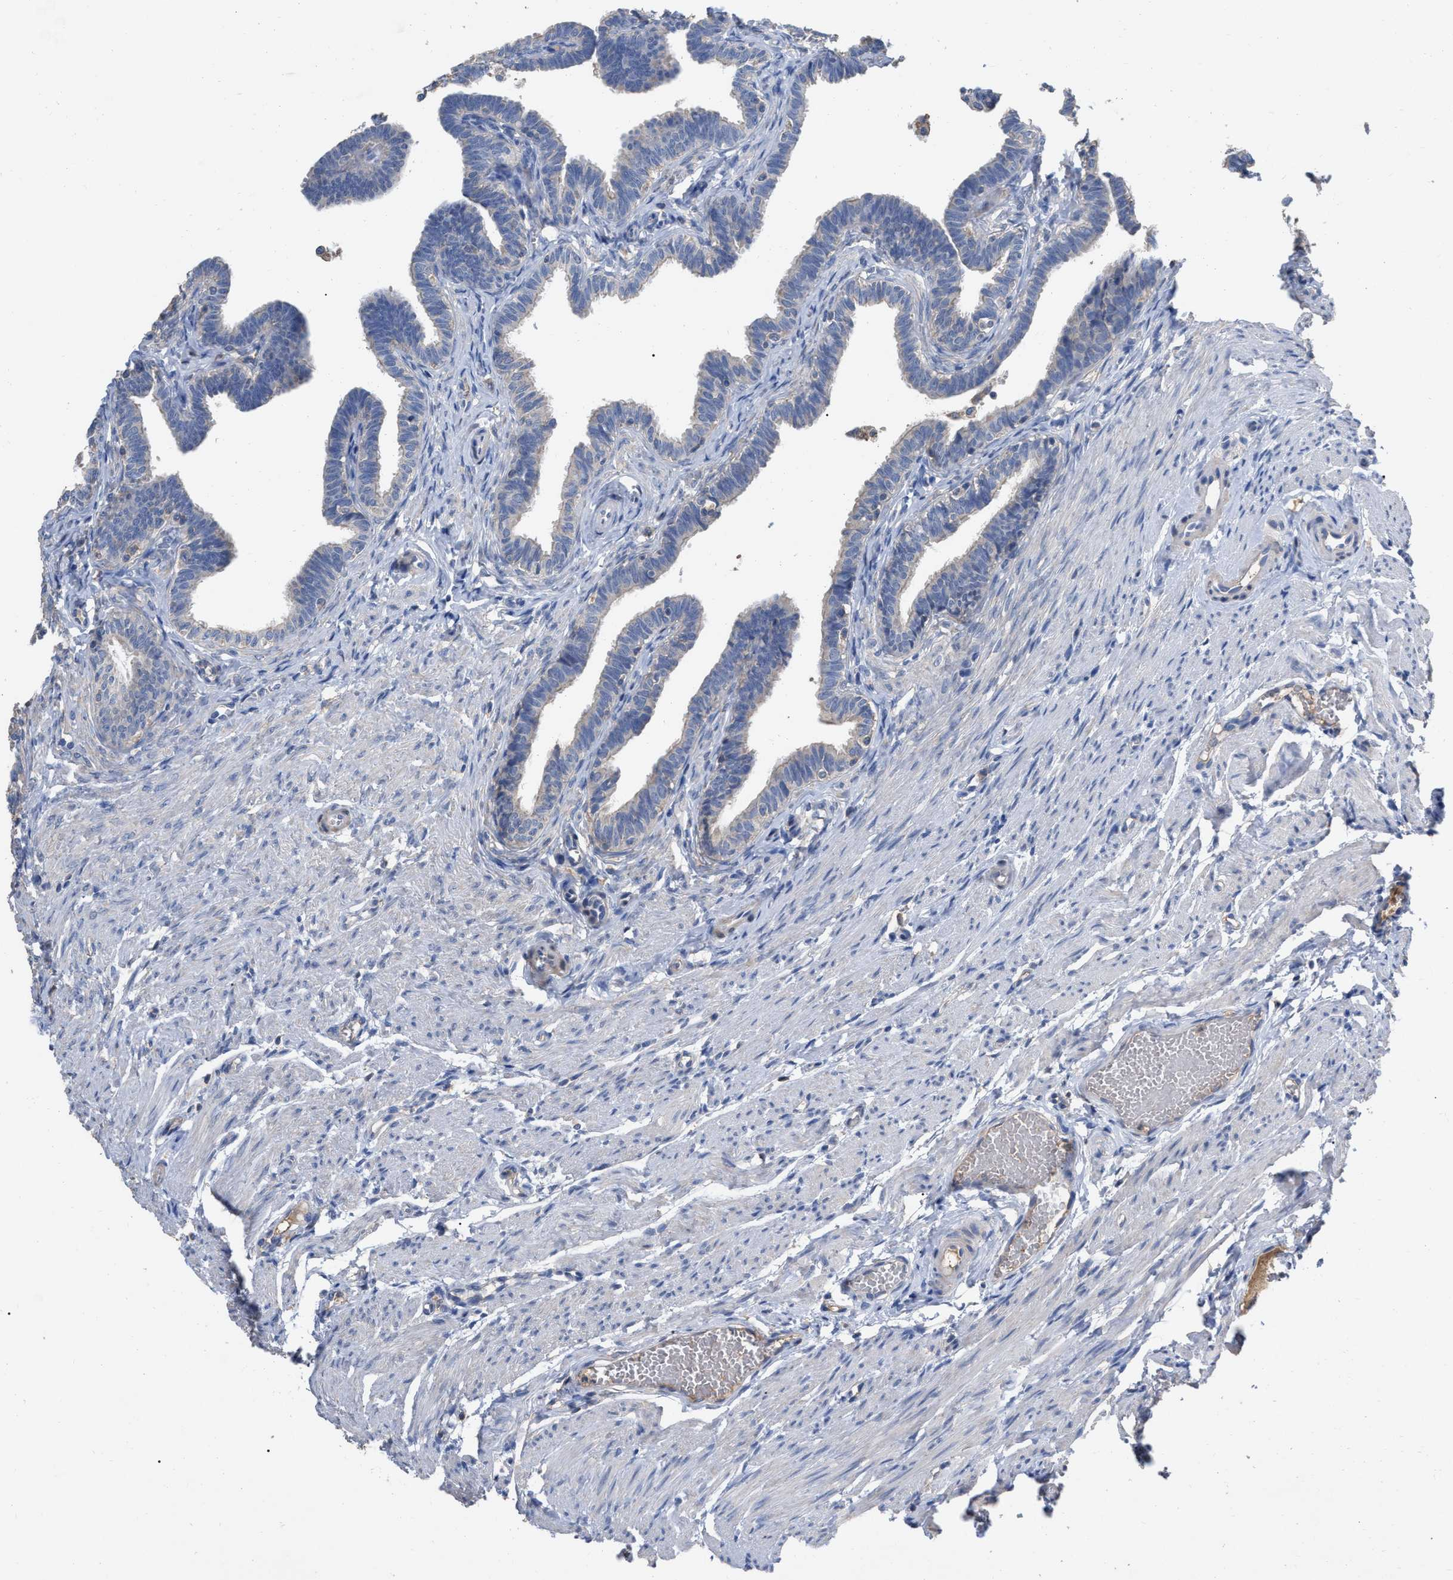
{"staining": {"intensity": "negative", "quantity": "none", "location": "none"}, "tissue": "fallopian tube", "cell_type": "Glandular cells", "image_type": "normal", "snomed": [{"axis": "morphology", "description": "Normal tissue, NOS"}, {"axis": "topography", "description": "Fallopian tube"}, {"axis": "topography", "description": "Ovary"}], "caption": "The micrograph demonstrates no significant staining in glandular cells of fallopian tube.", "gene": "GPR179", "patient": {"sex": "female", "age": 23}}